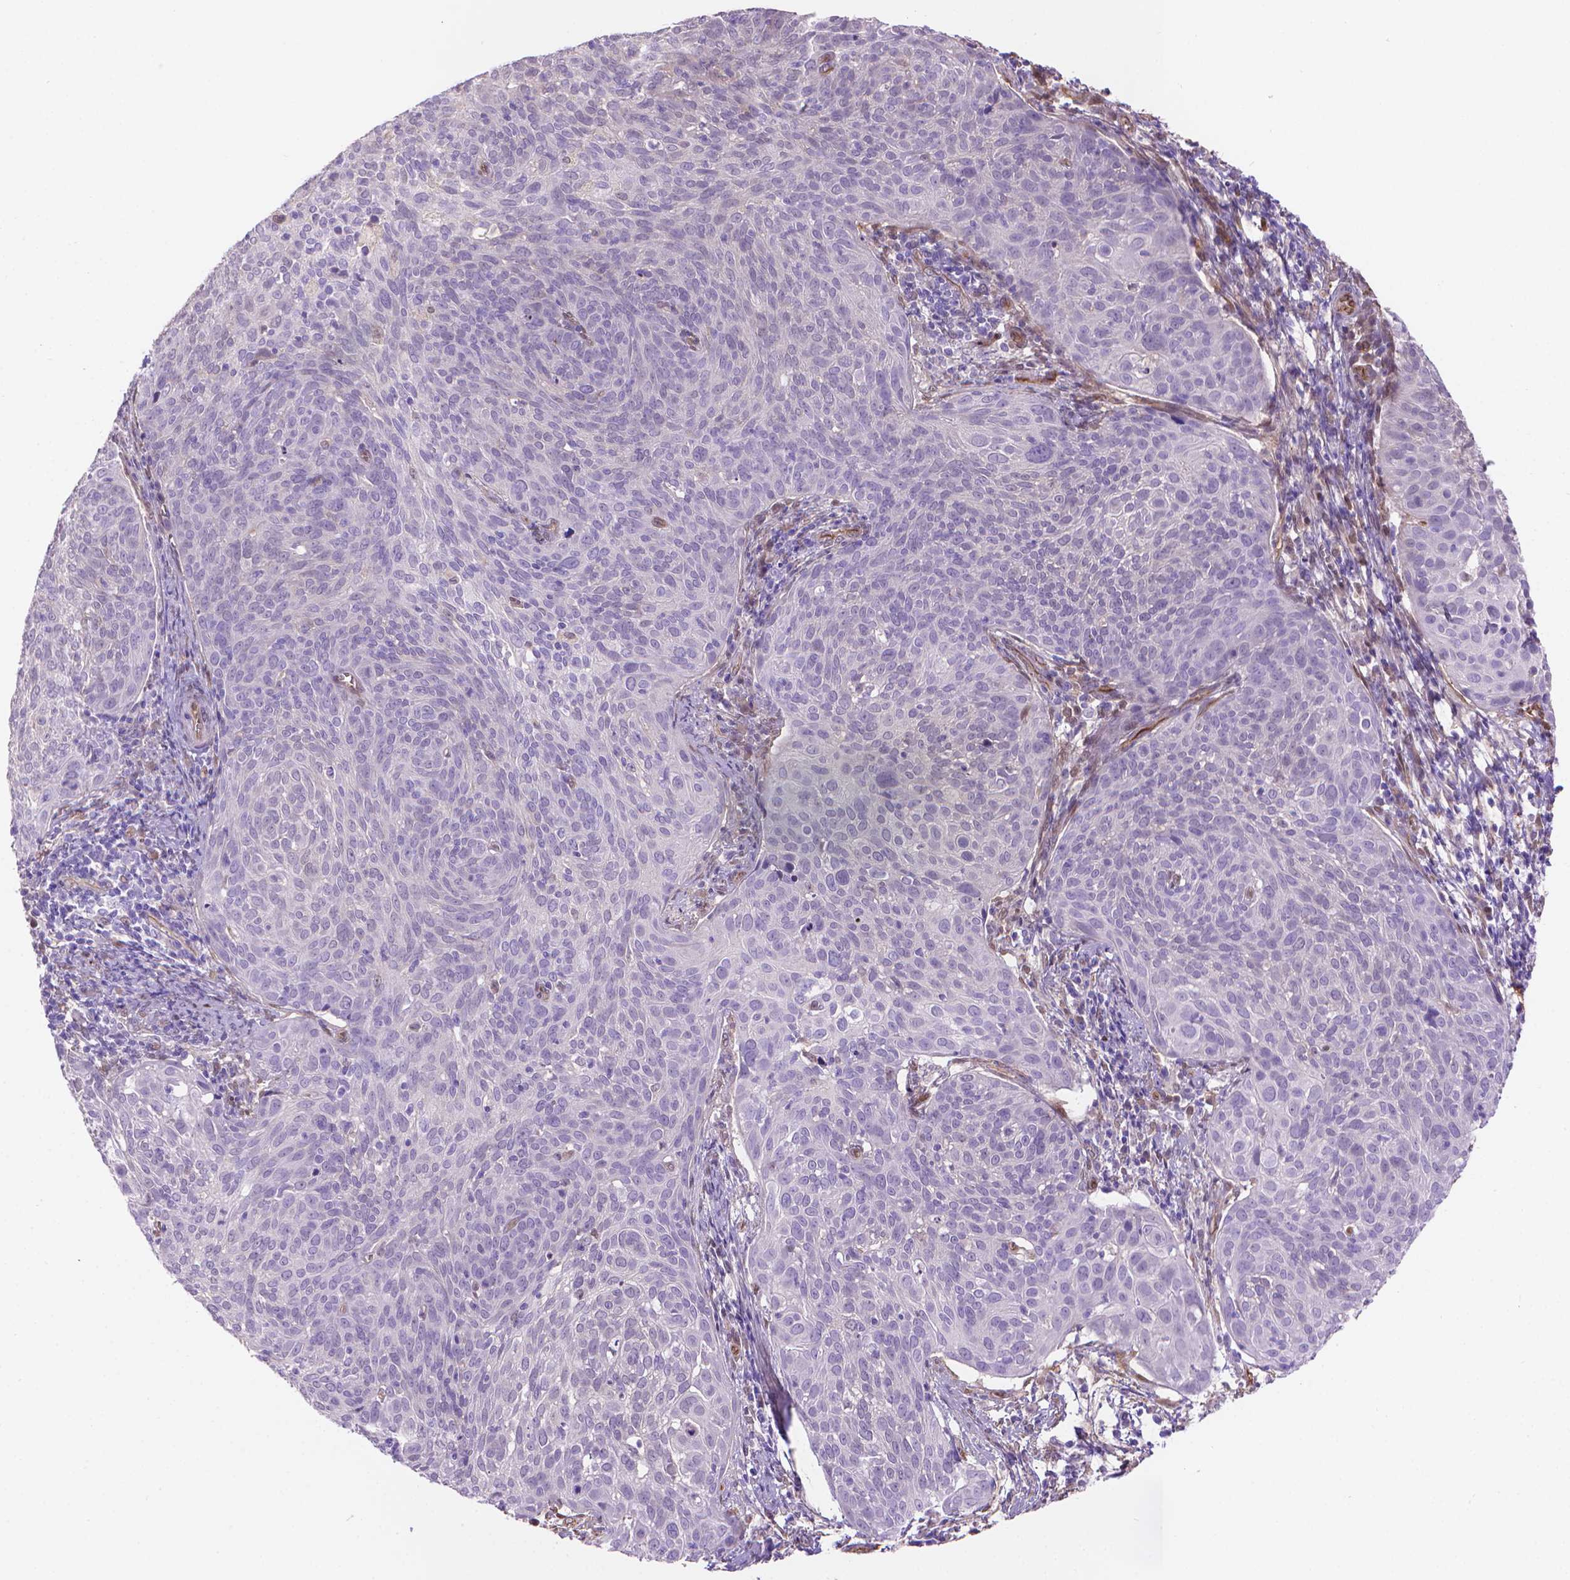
{"staining": {"intensity": "negative", "quantity": "none", "location": "none"}, "tissue": "cervical cancer", "cell_type": "Tumor cells", "image_type": "cancer", "snomed": [{"axis": "morphology", "description": "Squamous cell carcinoma, NOS"}, {"axis": "topography", "description": "Cervix"}], "caption": "The IHC micrograph has no significant expression in tumor cells of squamous cell carcinoma (cervical) tissue.", "gene": "CLIC4", "patient": {"sex": "female", "age": 39}}